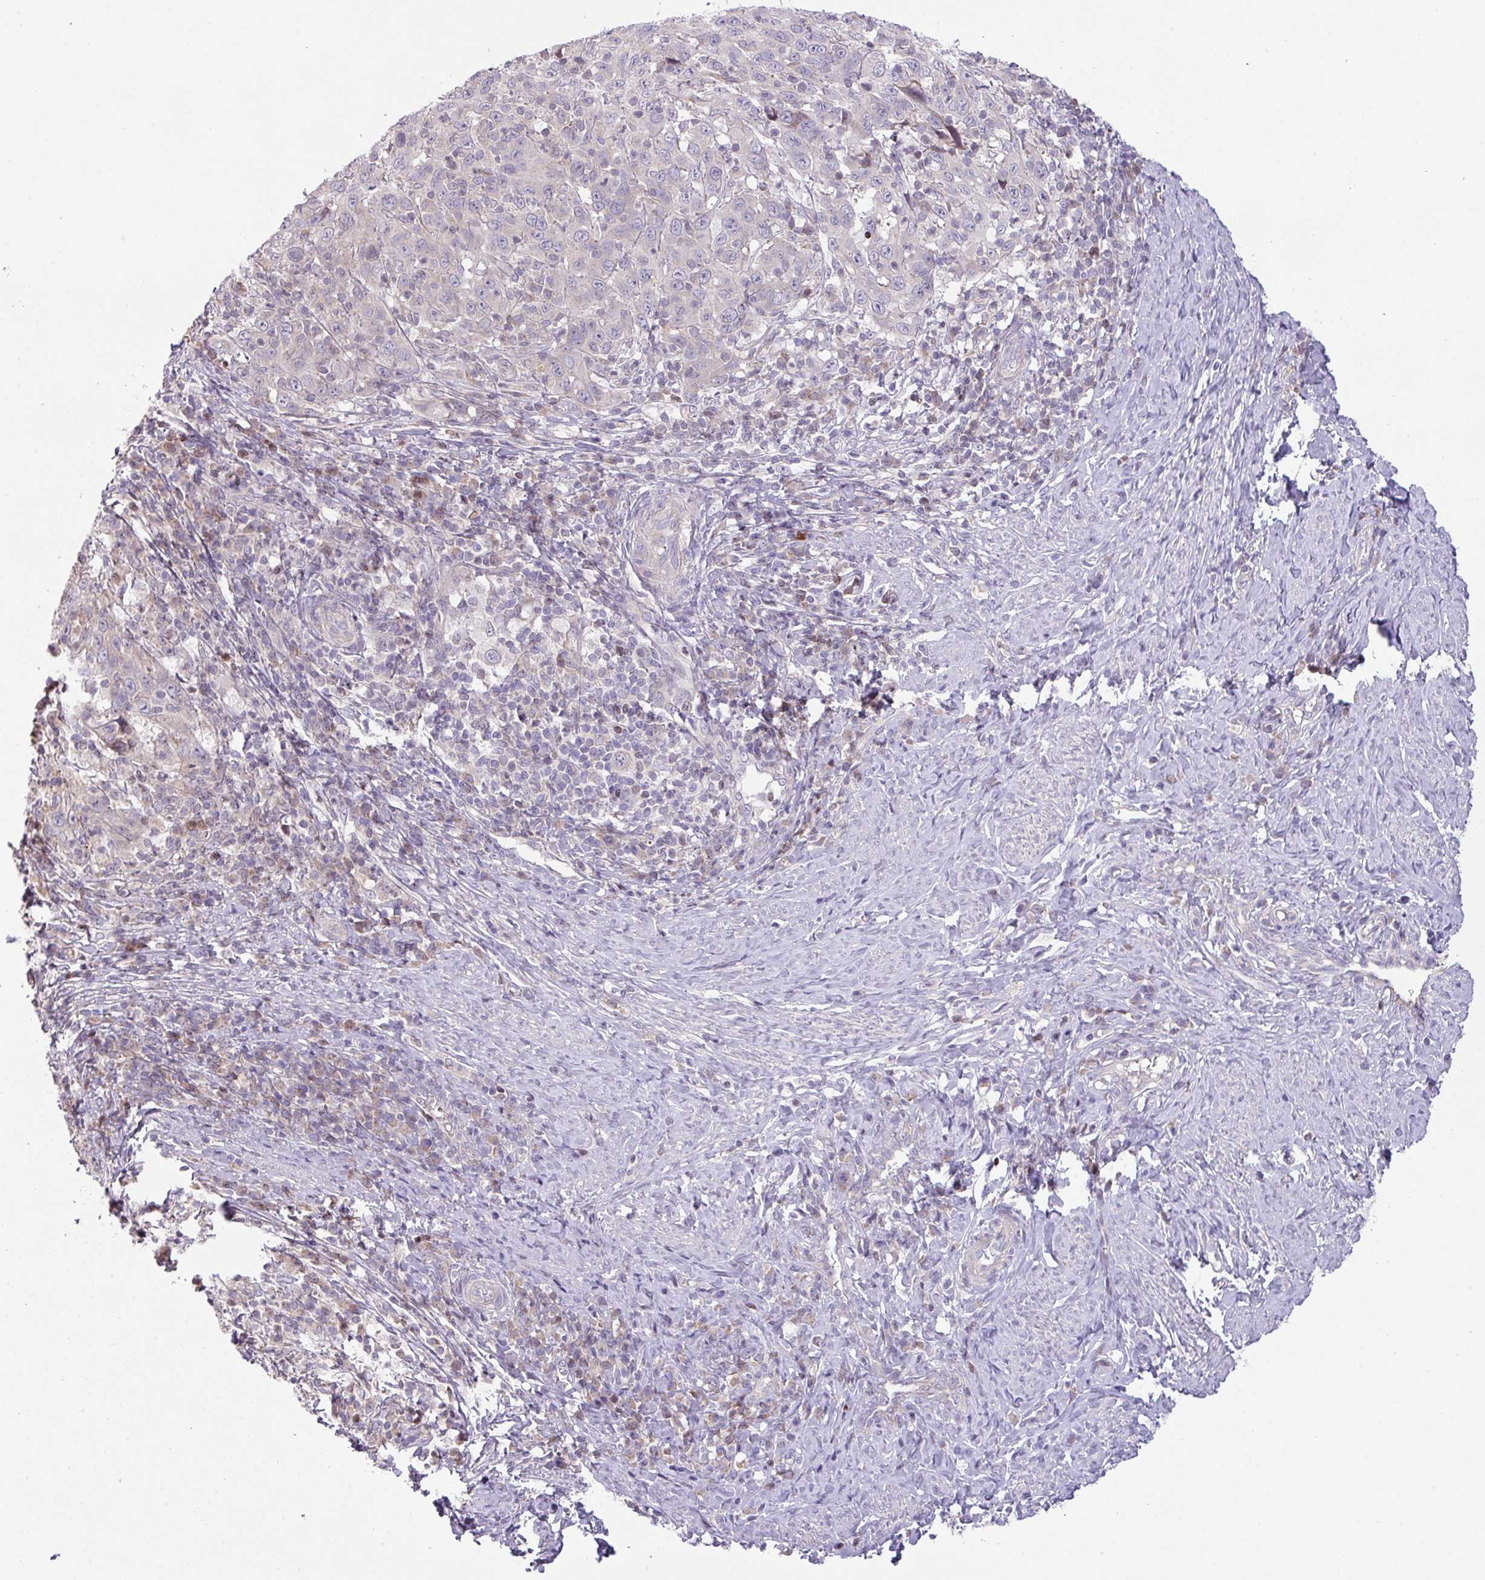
{"staining": {"intensity": "negative", "quantity": "none", "location": "none"}, "tissue": "cervical cancer", "cell_type": "Tumor cells", "image_type": "cancer", "snomed": [{"axis": "morphology", "description": "Squamous cell carcinoma, NOS"}, {"axis": "topography", "description": "Cervix"}], "caption": "Immunohistochemistry histopathology image of neoplastic tissue: human cervical cancer (squamous cell carcinoma) stained with DAB (3,3'-diaminobenzidine) exhibits no significant protein positivity in tumor cells.", "gene": "ZNF394", "patient": {"sex": "female", "age": 46}}